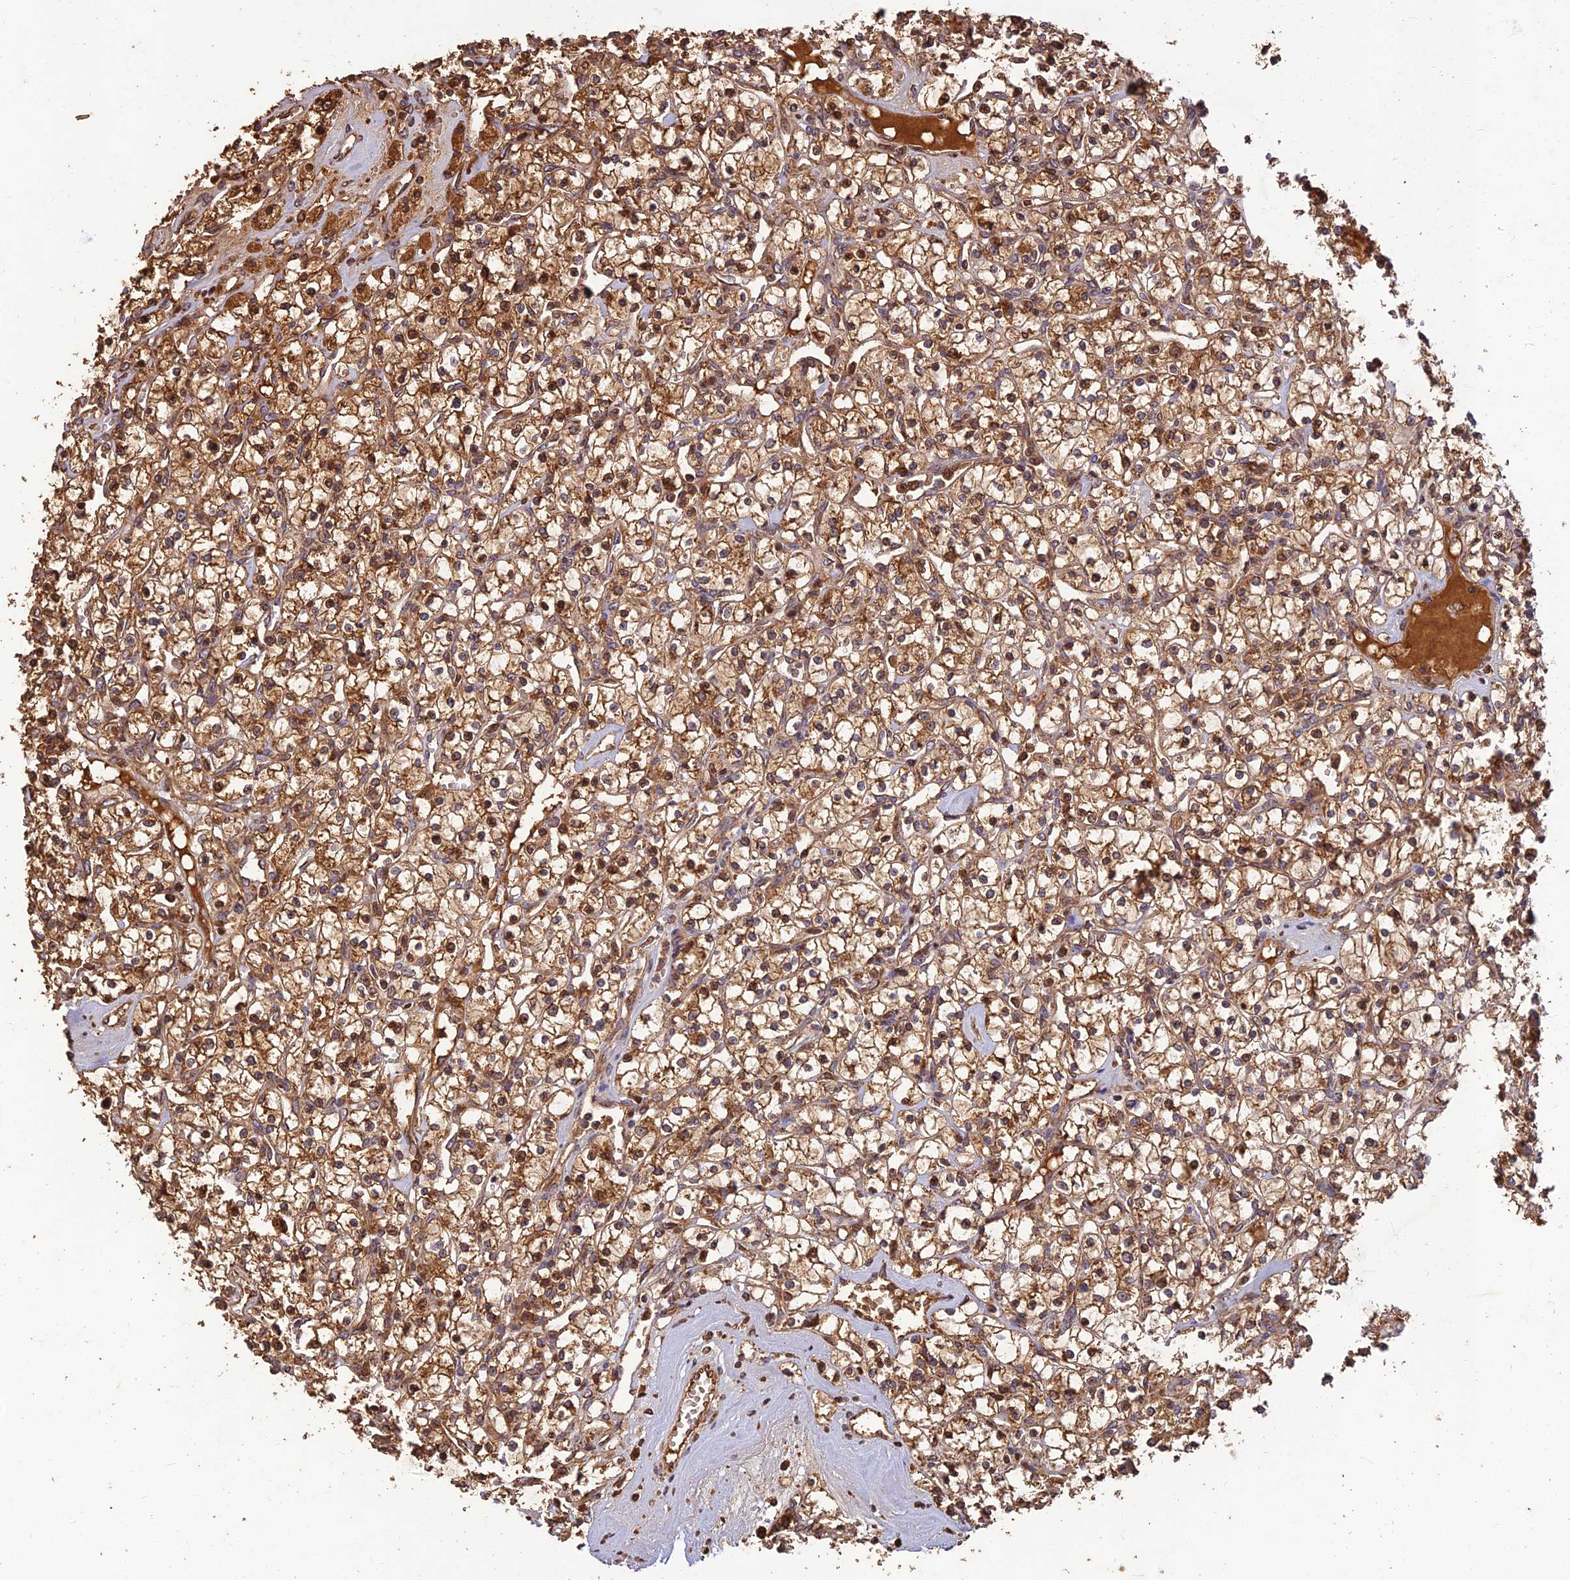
{"staining": {"intensity": "strong", "quantity": ">75%", "location": "cytoplasmic/membranous"}, "tissue": "renal cancer", "cell_type": "Tumor cells", "image_type": "cancer", "snomed": [{"axis": "morphology", "description": "Adenocarcinoma, NOS"}, {"axis": "topography", "description": "Kidney"}], "caption": "Brown immunohistochemical staining in human renal cancer (adenocarcinoma) displays strong cytoplasmic/membranous positivity in approximately >75% of tumor cells.", "gene": "CORO1C", "patient": {"sex": "female", "age": 59}}